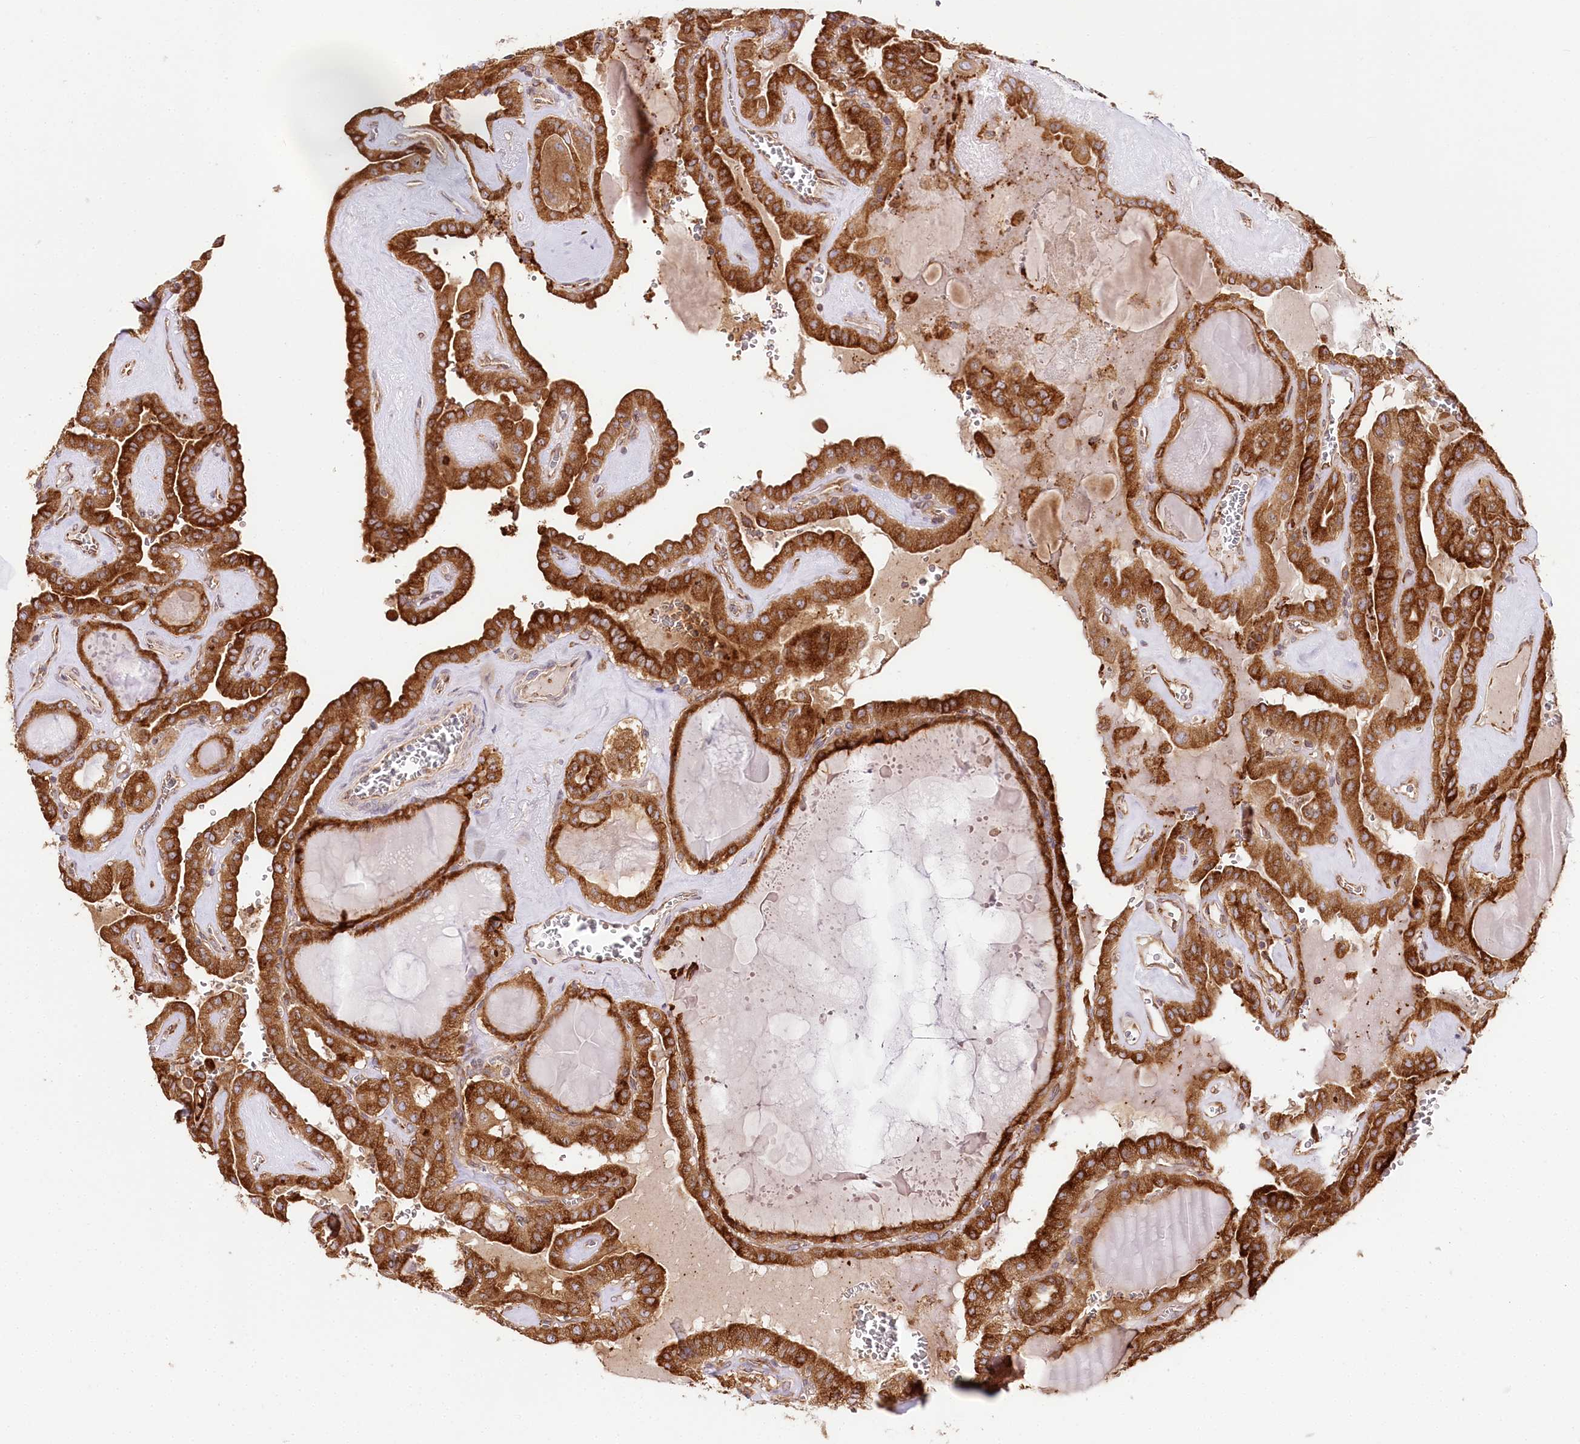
{"staining": {"intensity": "strong", "quantity": ">75%", "location": "cytoplasmic/membranous"}, "tissue": "thyroid cancer", "cell_type": "Tumor cells", "image_type": "cancer", "snomed": [{"axis": "morphology", "description": "Papillary adenocarcinoma, NOS"}, {"axis": "topography", "description": "Thyroid gland"}], "caption": "Thyroid cancer (papillary adenocarcinoma) stained with a protein marker demonstrates strong staining in tumor cells.", "gene": "CNPY2", "patient": {"sex": "male", "age": 52}}